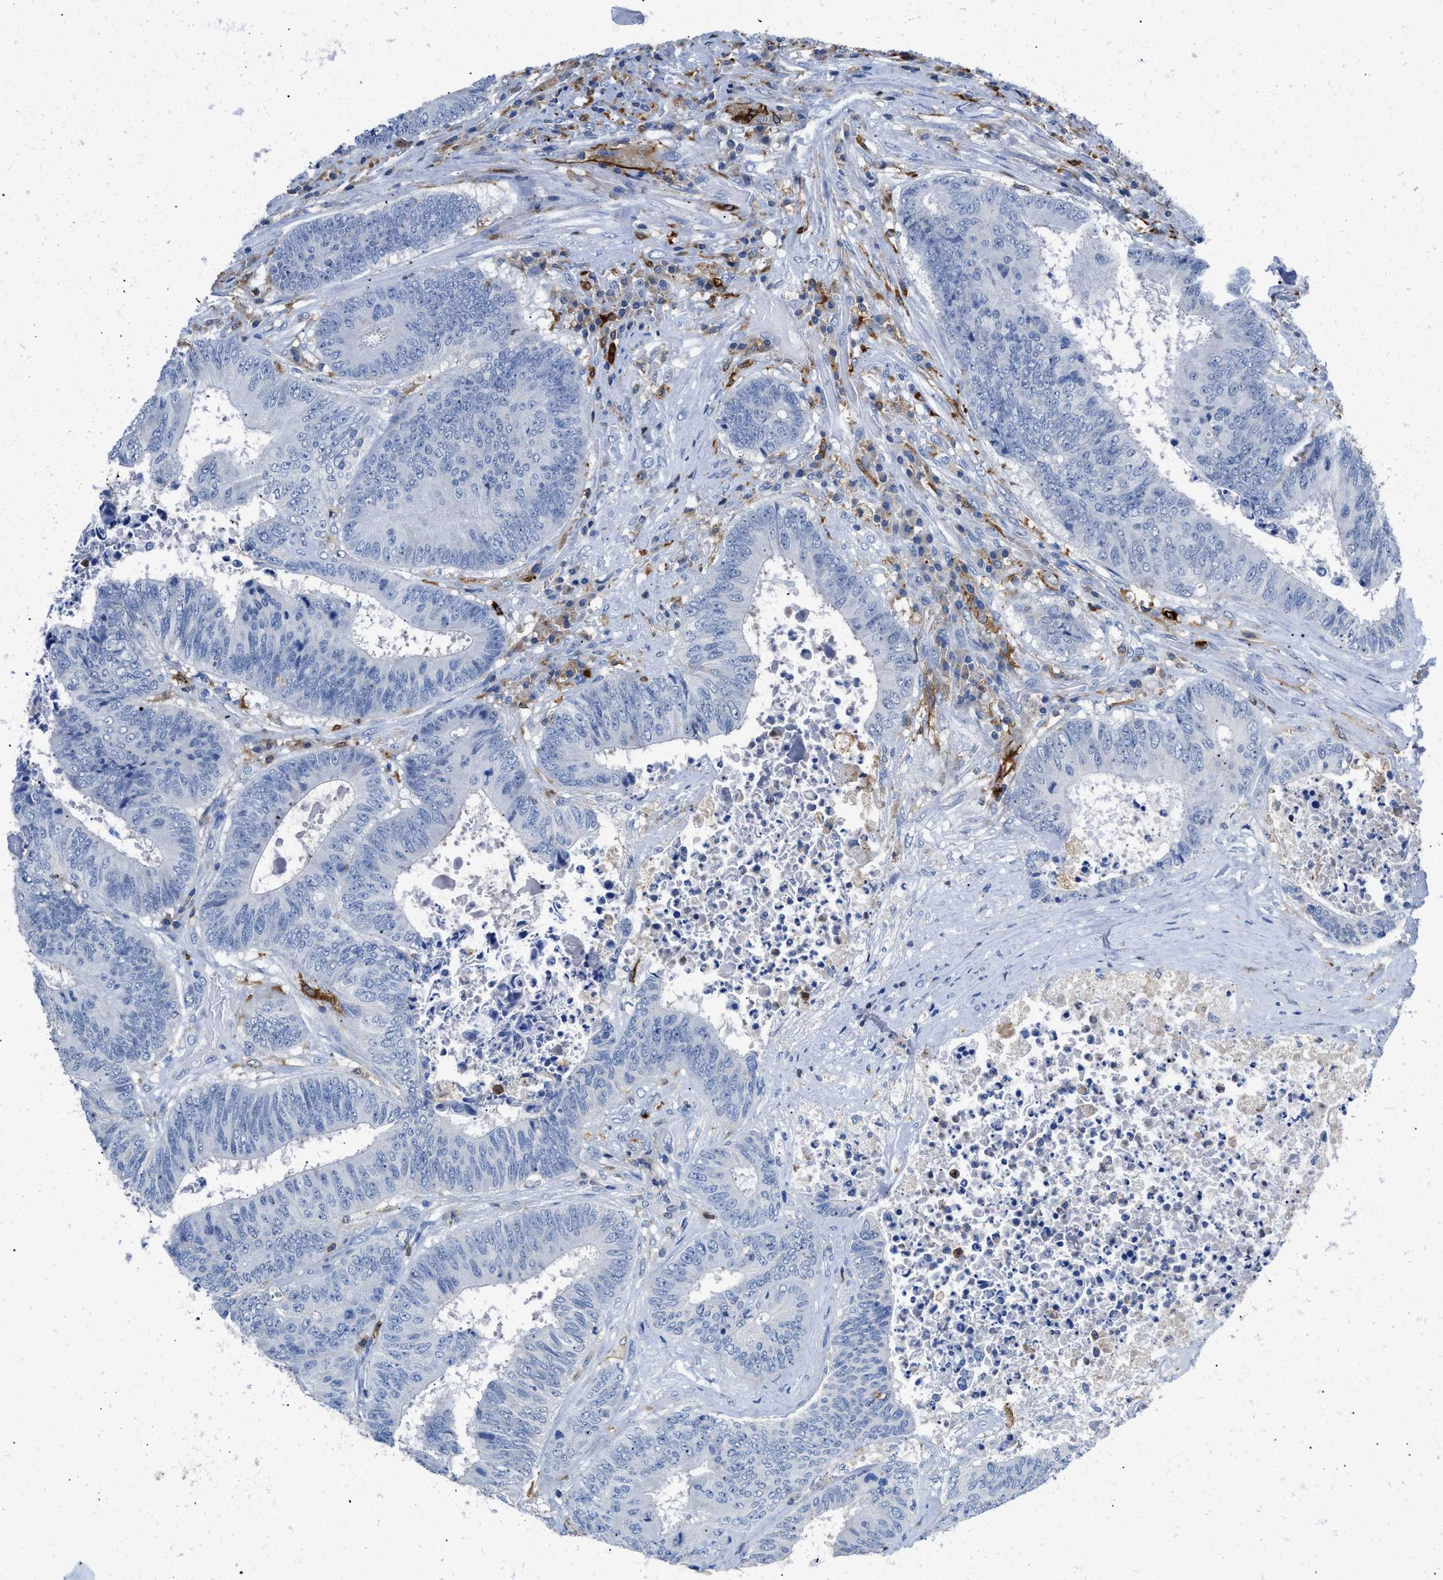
{"staining": {"intensity": "negative", "quantity": "none", "location": "none"}, "tissue": "colorectal cancer", "cell_type": "Tumor cells", "image_type": "cancer", "snomed": [{"axis": "morphology", "description": "Adenocarcinoma, NOS"}, {"axis": "topography", "description": "Rectum"}], "caption": "Immunohistochemistry photomicrograph of neoplastic tissue: human colorectal cancer (adenocarcinoma) stained with DAB reveals no significant protein staining in tumor cells.", "gene": "CD226", "patient": {"sex": "male", "age": 72}}